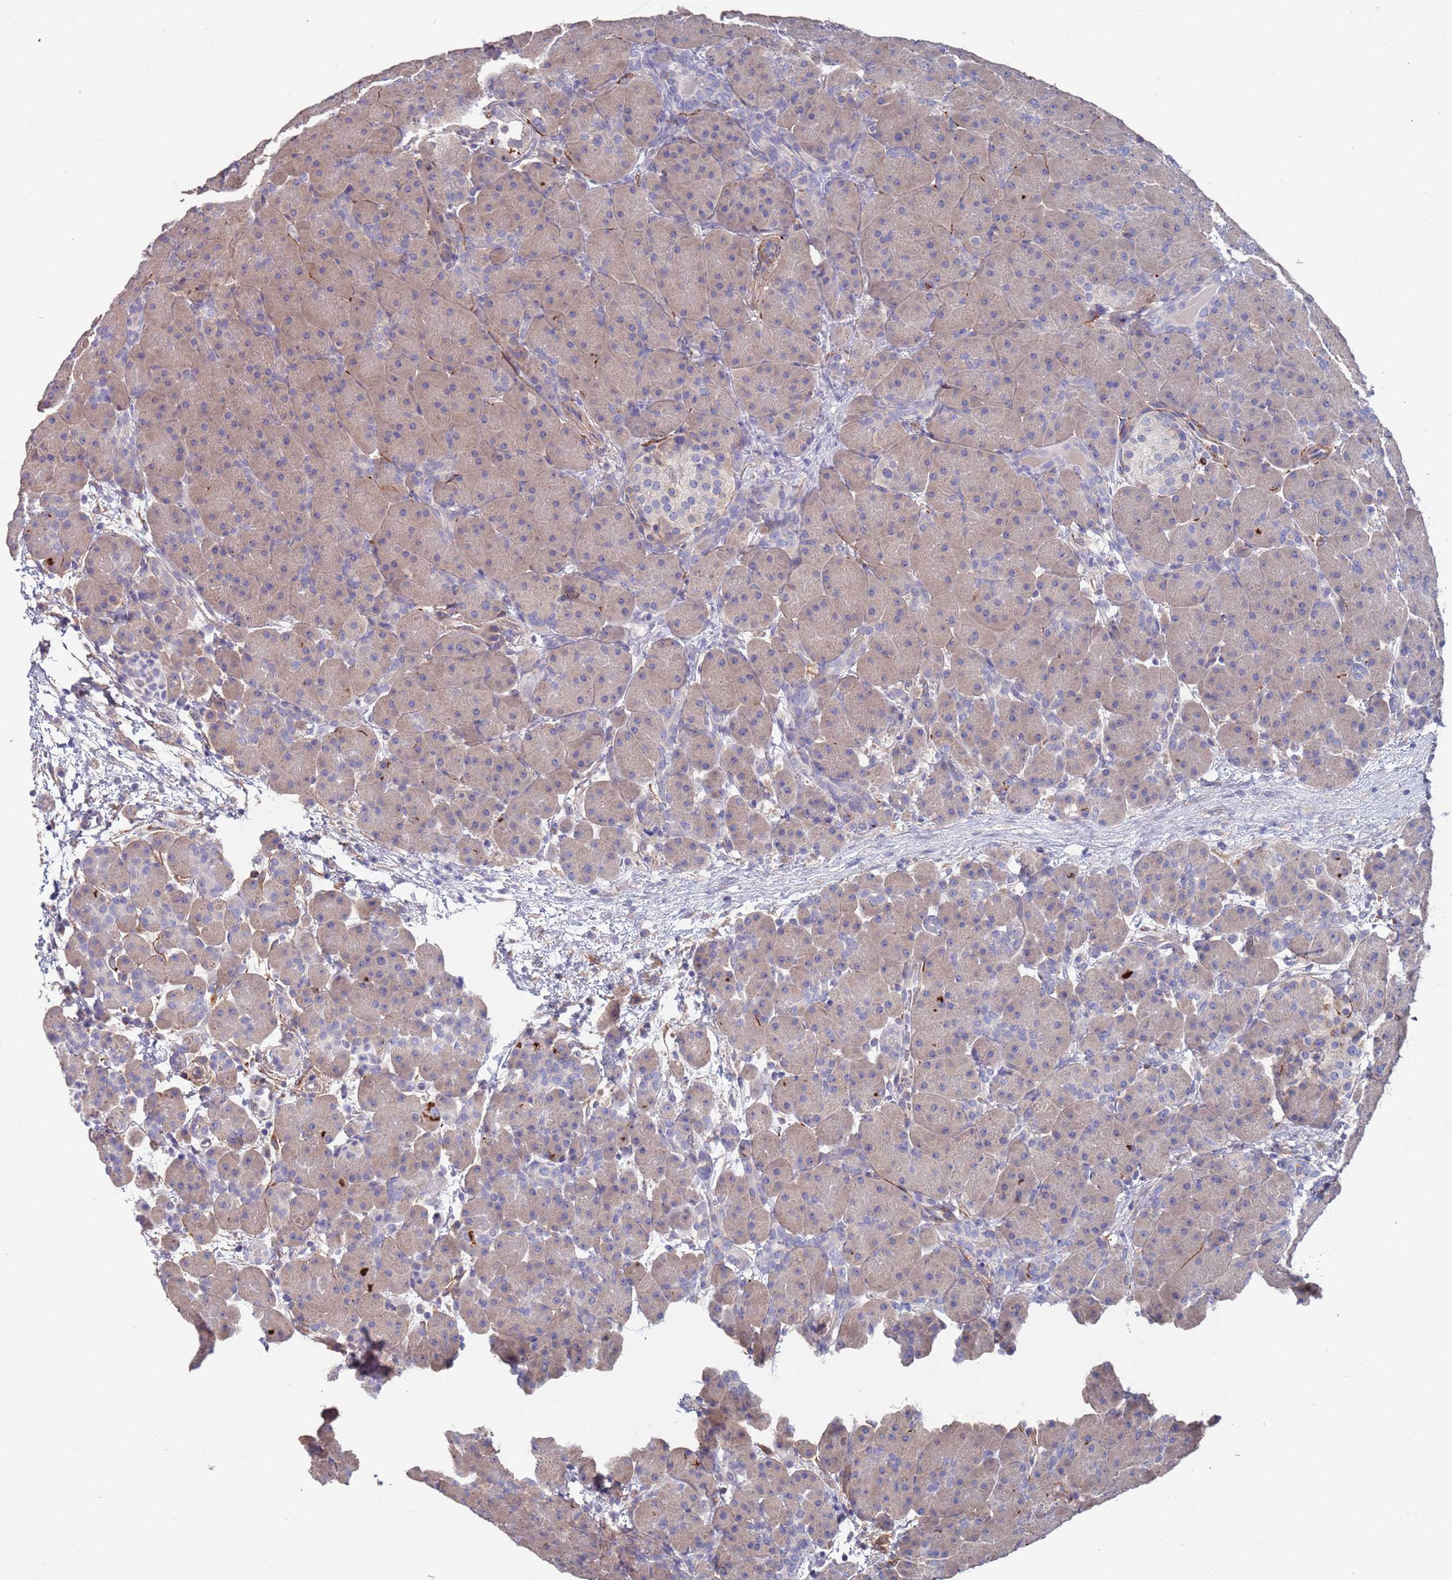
{"staining": {"intensity": "strong", "quantity": "<25%", "location": "cytoplasmic/membranous"}, "tissue": "pancreas", "cell_type": "Exocrine glandular cells", "image_type": "normal", "snomed": [{"axis": "morphology", "description": "Normal tissue, NOS"}, {"axis": "topography", "description": "Pancreas"}], "caption": "Immunohistochemistry (IHC) of normal pancreas displays medium levels of strong cytoplasmic/membranous expression in approximately <25% of exocrine glandular cells.", "gene": "ANK2", "patient": {"sex": "male", "age": 66}}